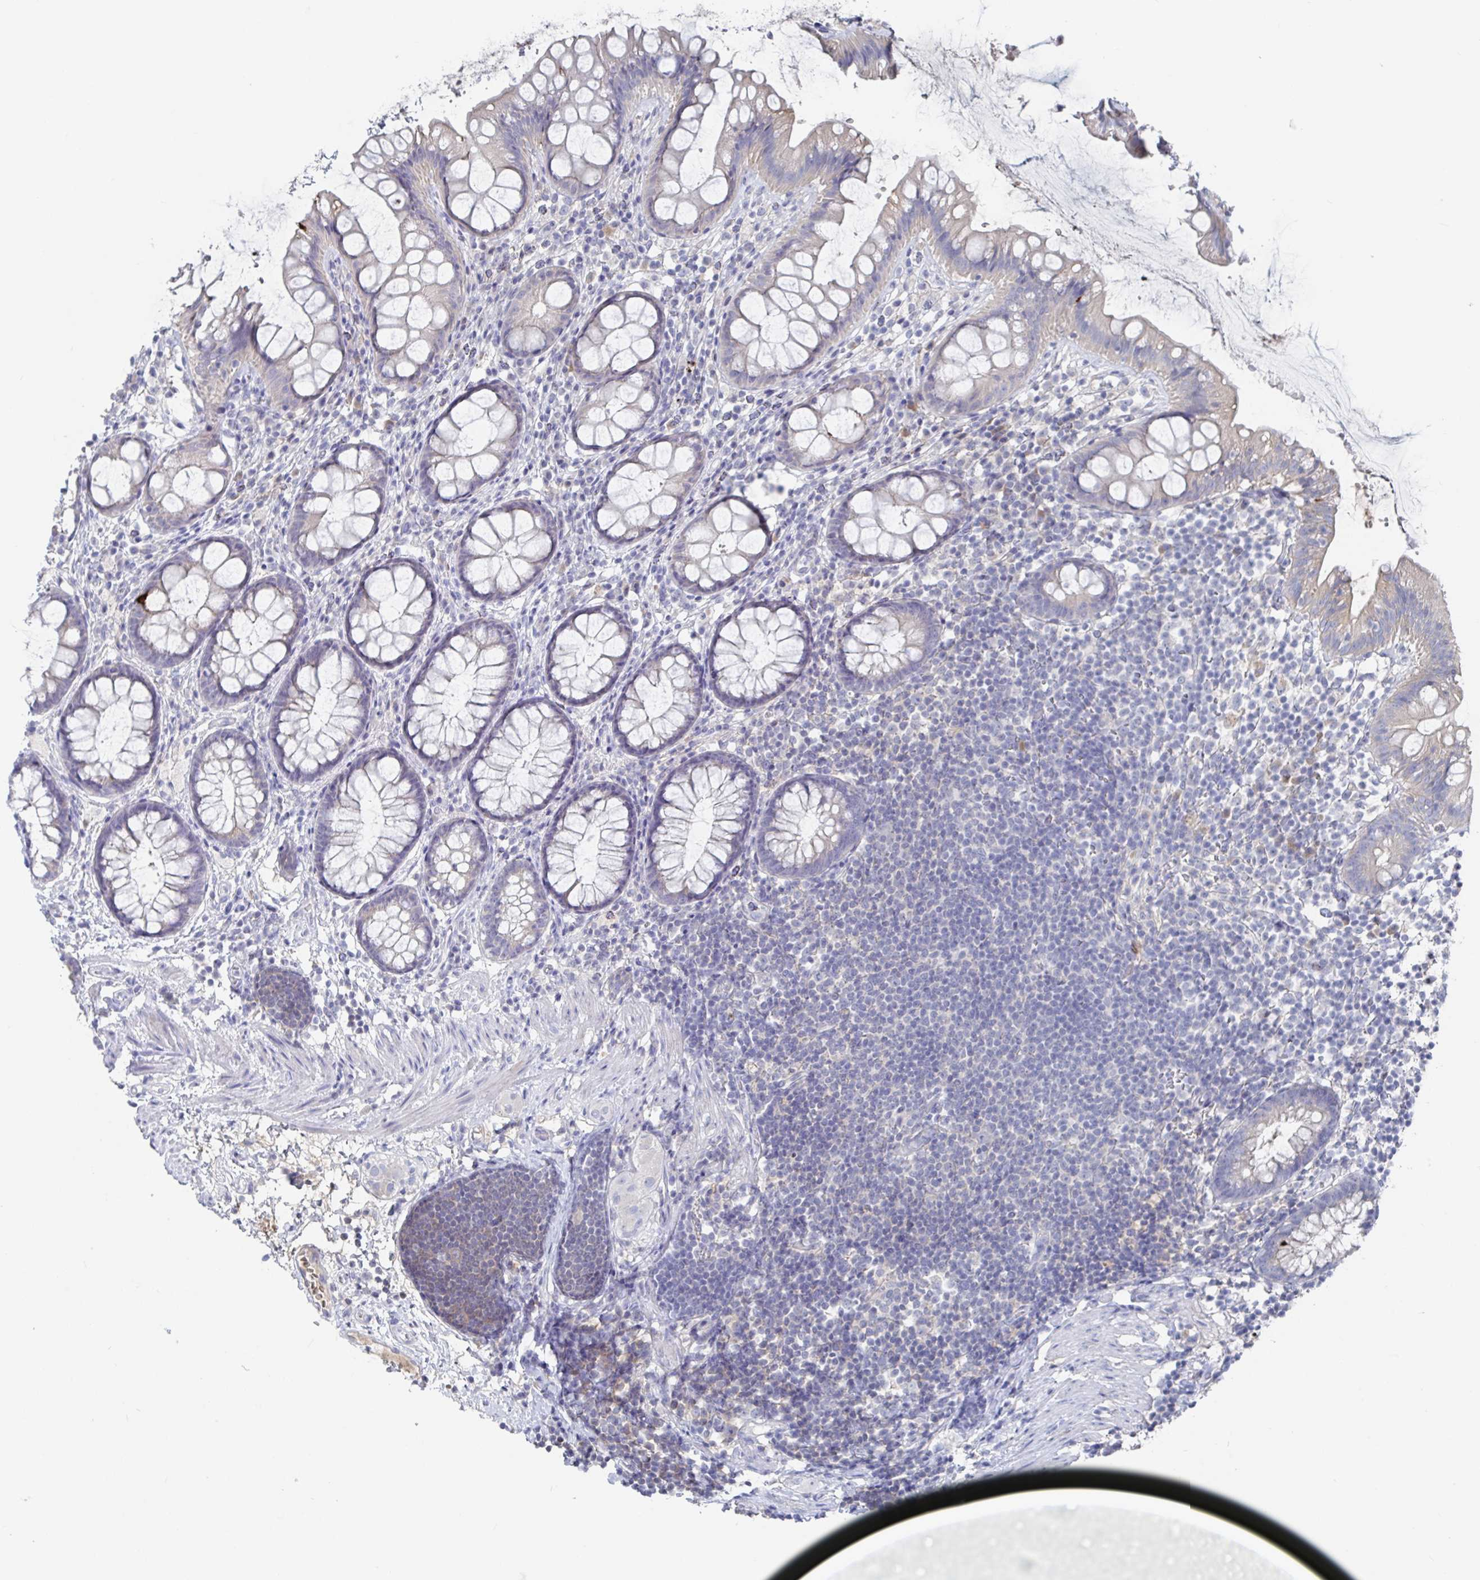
{"staining": {"intensity": "negative", "quantity": "none", "location": "none"}, "tissue": "rectum", "cell_type": "Glandular cells", "image_type": "normal", "snomed": [{"axis": "morphology", "description": "Normal tissue, NOS"}, {"axis": "topography", "description": "Rectum"}], "caption": "The immunohistochemistry (IHC) photomicrograph has no significant expression in glandular cells of rectum.", "gene": "GPR148", "patient": {"sex": "female", "age": 62}}